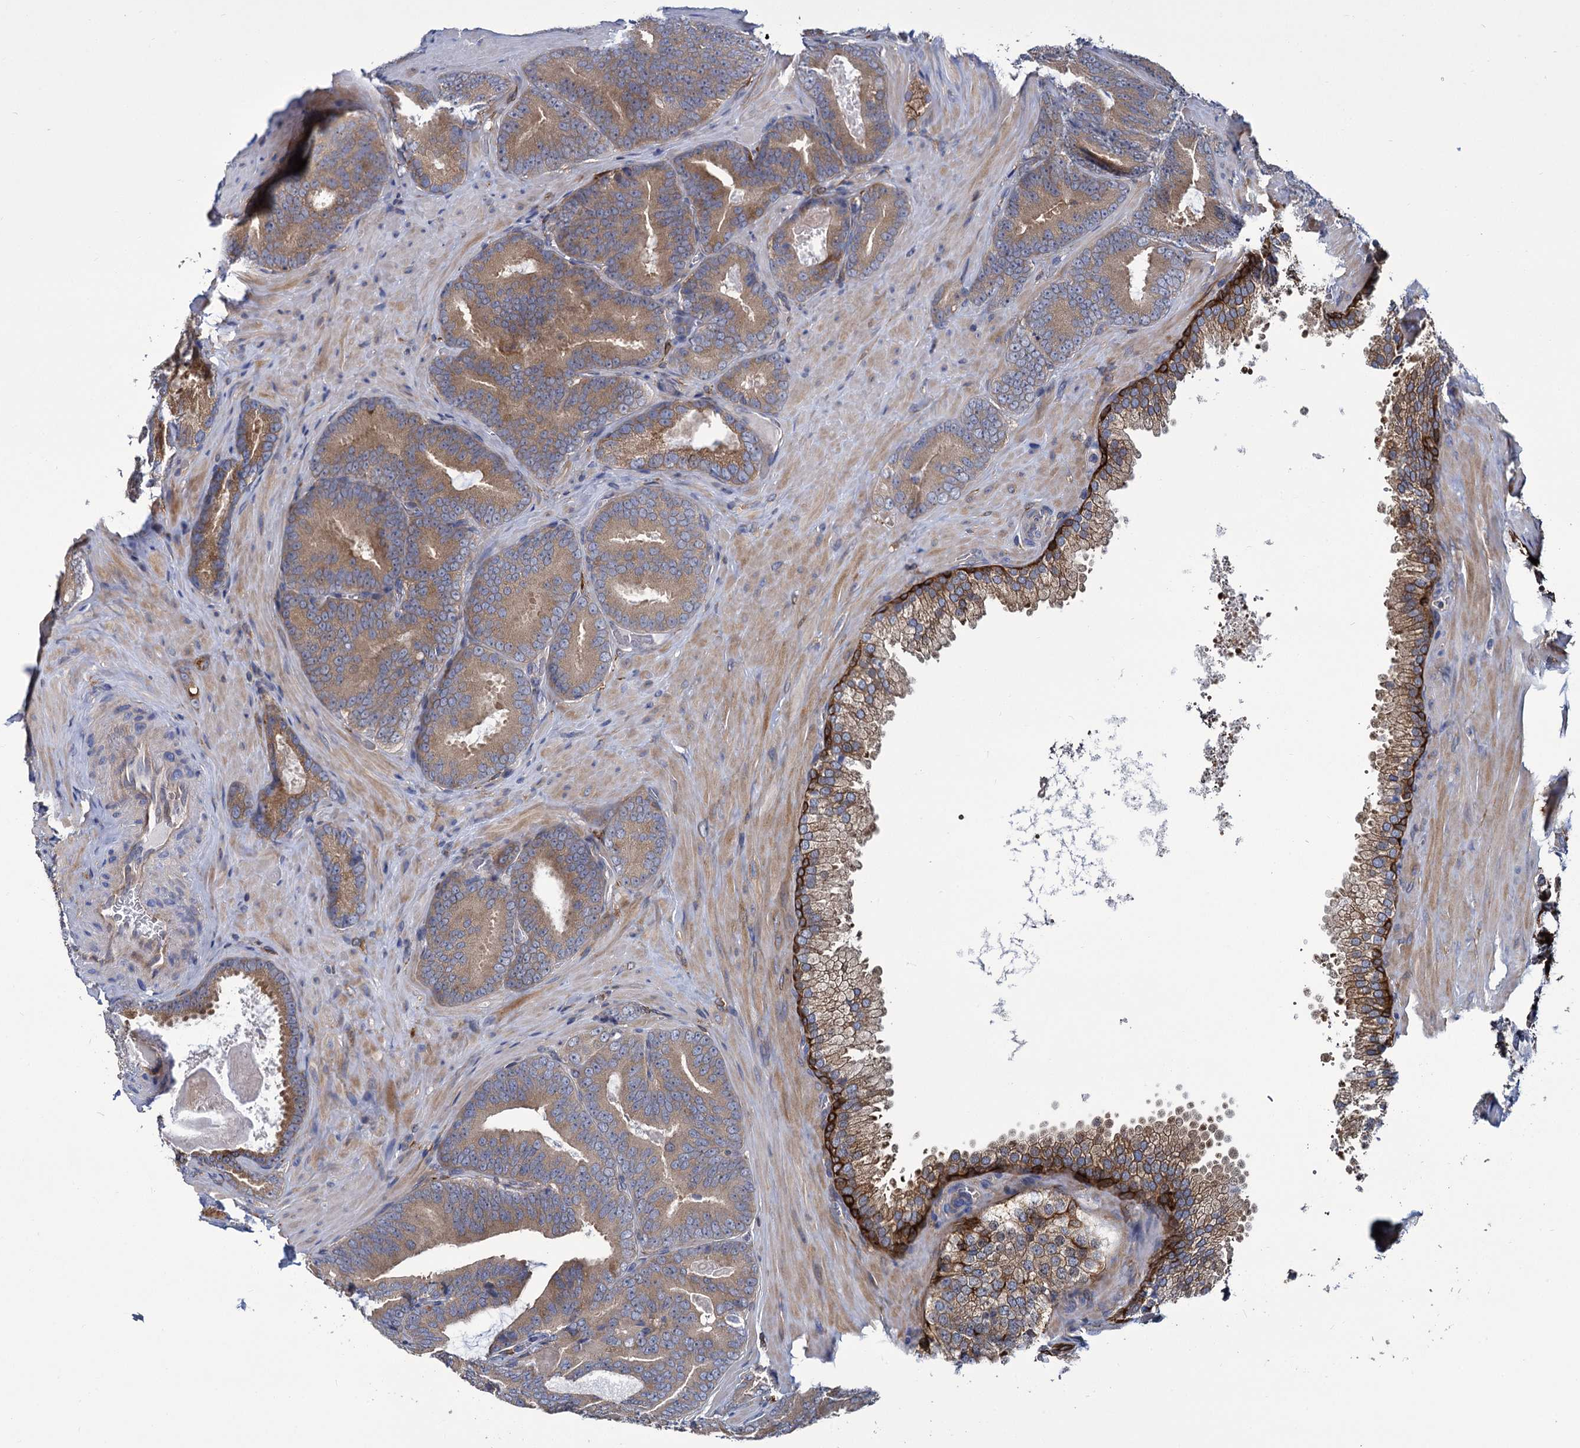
{"staining": {"intensity": "moderate", "quantity": ">75%", "location": "cytoplasmic/membranous"}, "tissue": "prostate cancer", "cell_type": "Tumor cells", "image_type": "cancer", "snomed": [{"axis": "morphology", "description": "Adenocarcinoma, High grade"}, {"axis": "topography", "description": "Prostate"}], "caption": "Brown immunohistochemical staining in human high-grade adenocarcinoma (prostate) reveals moderate cytoplasmic/membranous expression in approximately >75% of tumor cells. (DAB (3,3'-diaminobenzidine) IHC, brown staining for protein, blue staining for nuclei).", "gene": "GCLC", "patient": {"sex": "male", "age": 66}}